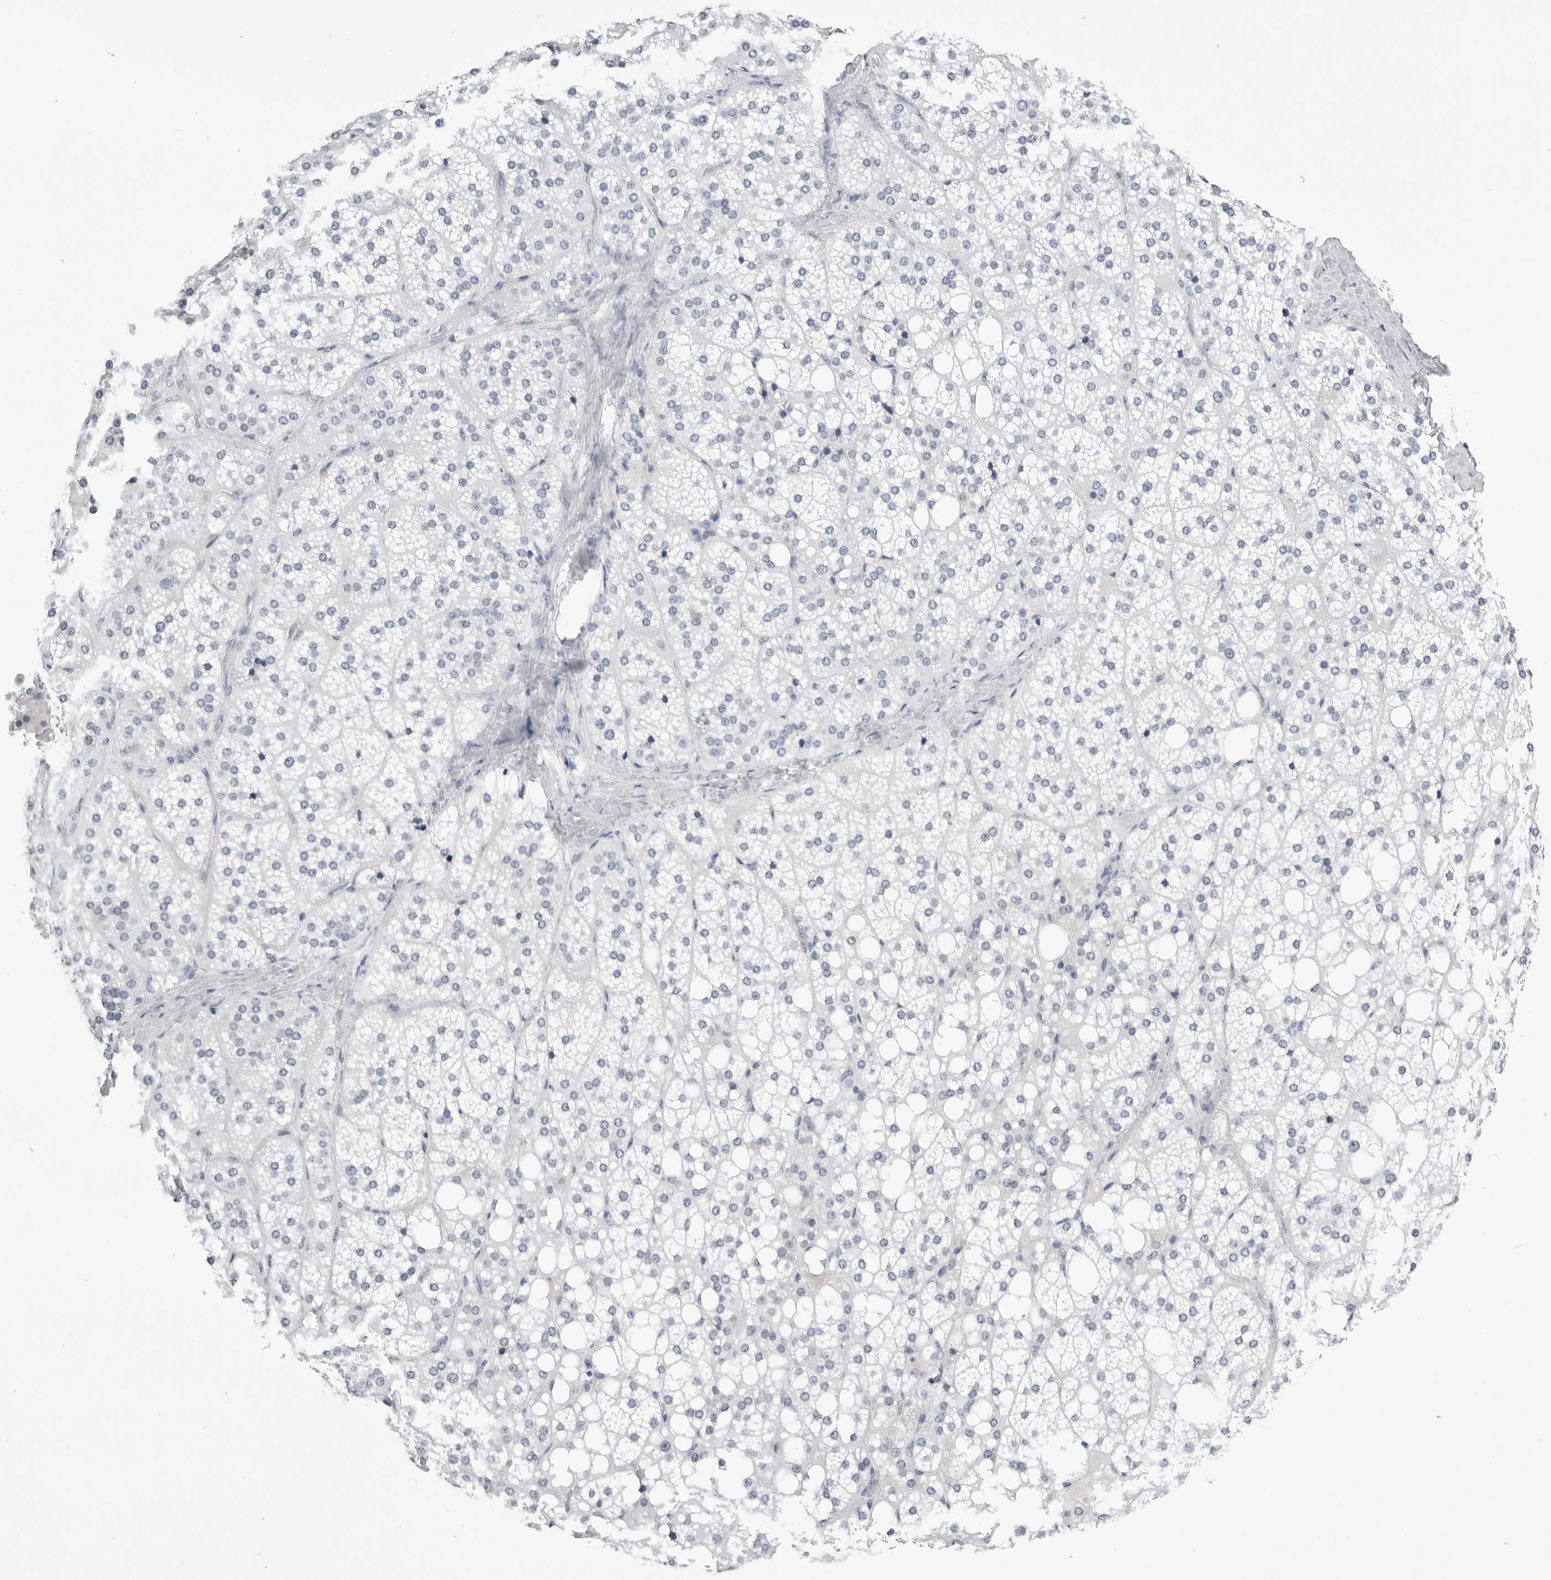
{"staining": {"intensity": "negative", "quantity": "none", "location": "none"}, "tissue": "adrenal gland", "cell_type": "Glandular cells", "image_type": "normal", "snomed": [{"axis": "morphology", "description": "Normal tissue, NOS"}, {"axis": "topography", "description": "Adrenal gland"}], "caption": "A photomicrograph of adrenal gland stained for a protein demonstrates no brown staining in glandular cells. (Brightfield microscopy of DAB (3,3'-diaminobenzidine) IHC at high magnification).", "gene": "ZNF502", "patient": {"sex": "female", "age": 59}}